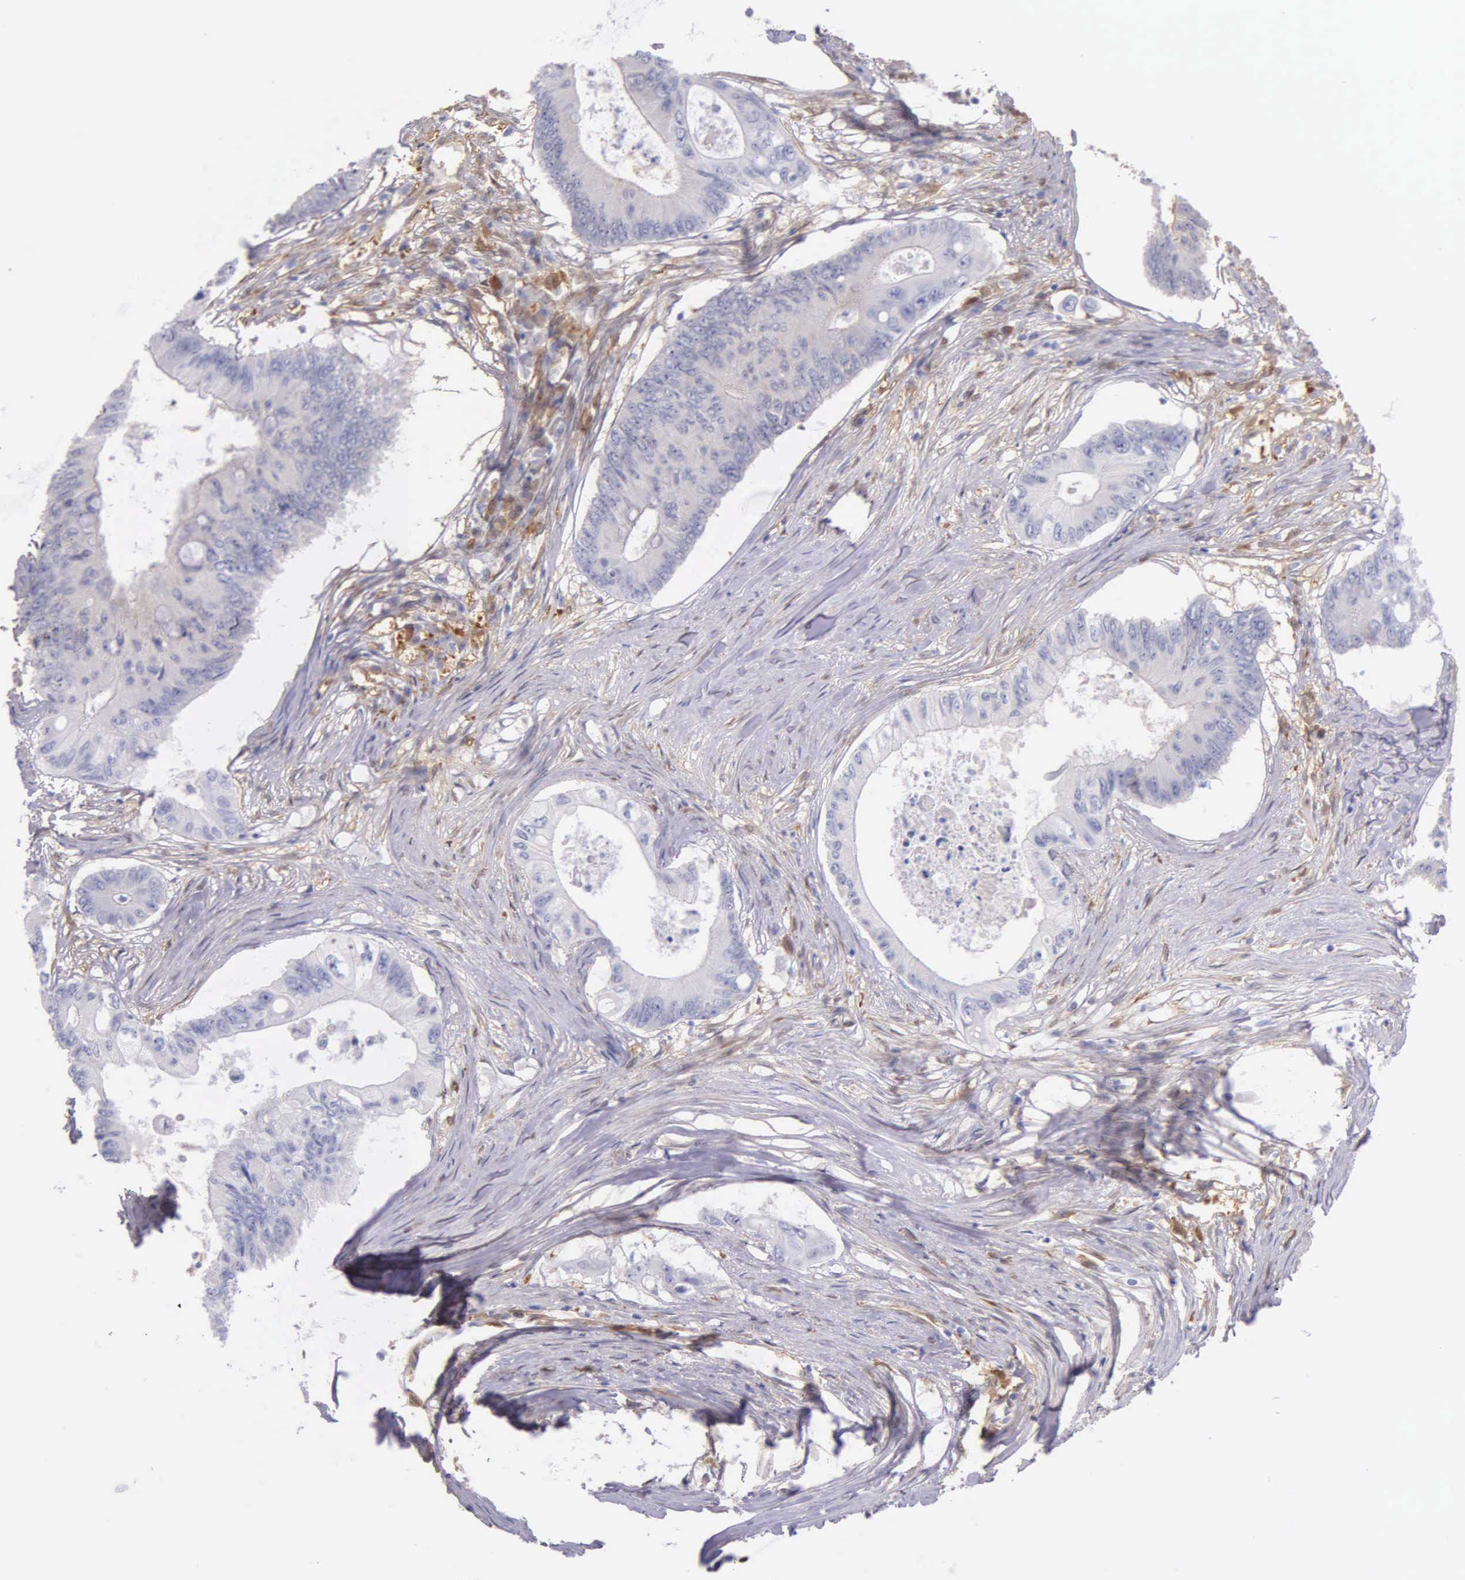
{"staining": {"intensity": "negative", "quantity": "none", "location": "none"}, "tissue": "colorectal cancer", "cell_type": "Tumor cells", "image_type": "cancer", "snomed": [{"axis": "morphology", "description": "Adenocarcinoma, NOS"}, {"axis": "topography", "description": "Colon"}], "caption": "There is no significant staining in tumor cells of colorectal cancer (adenocarcinoma).", "gene": "GSTT2", "patient": {"sex": "male", "age": 65}}